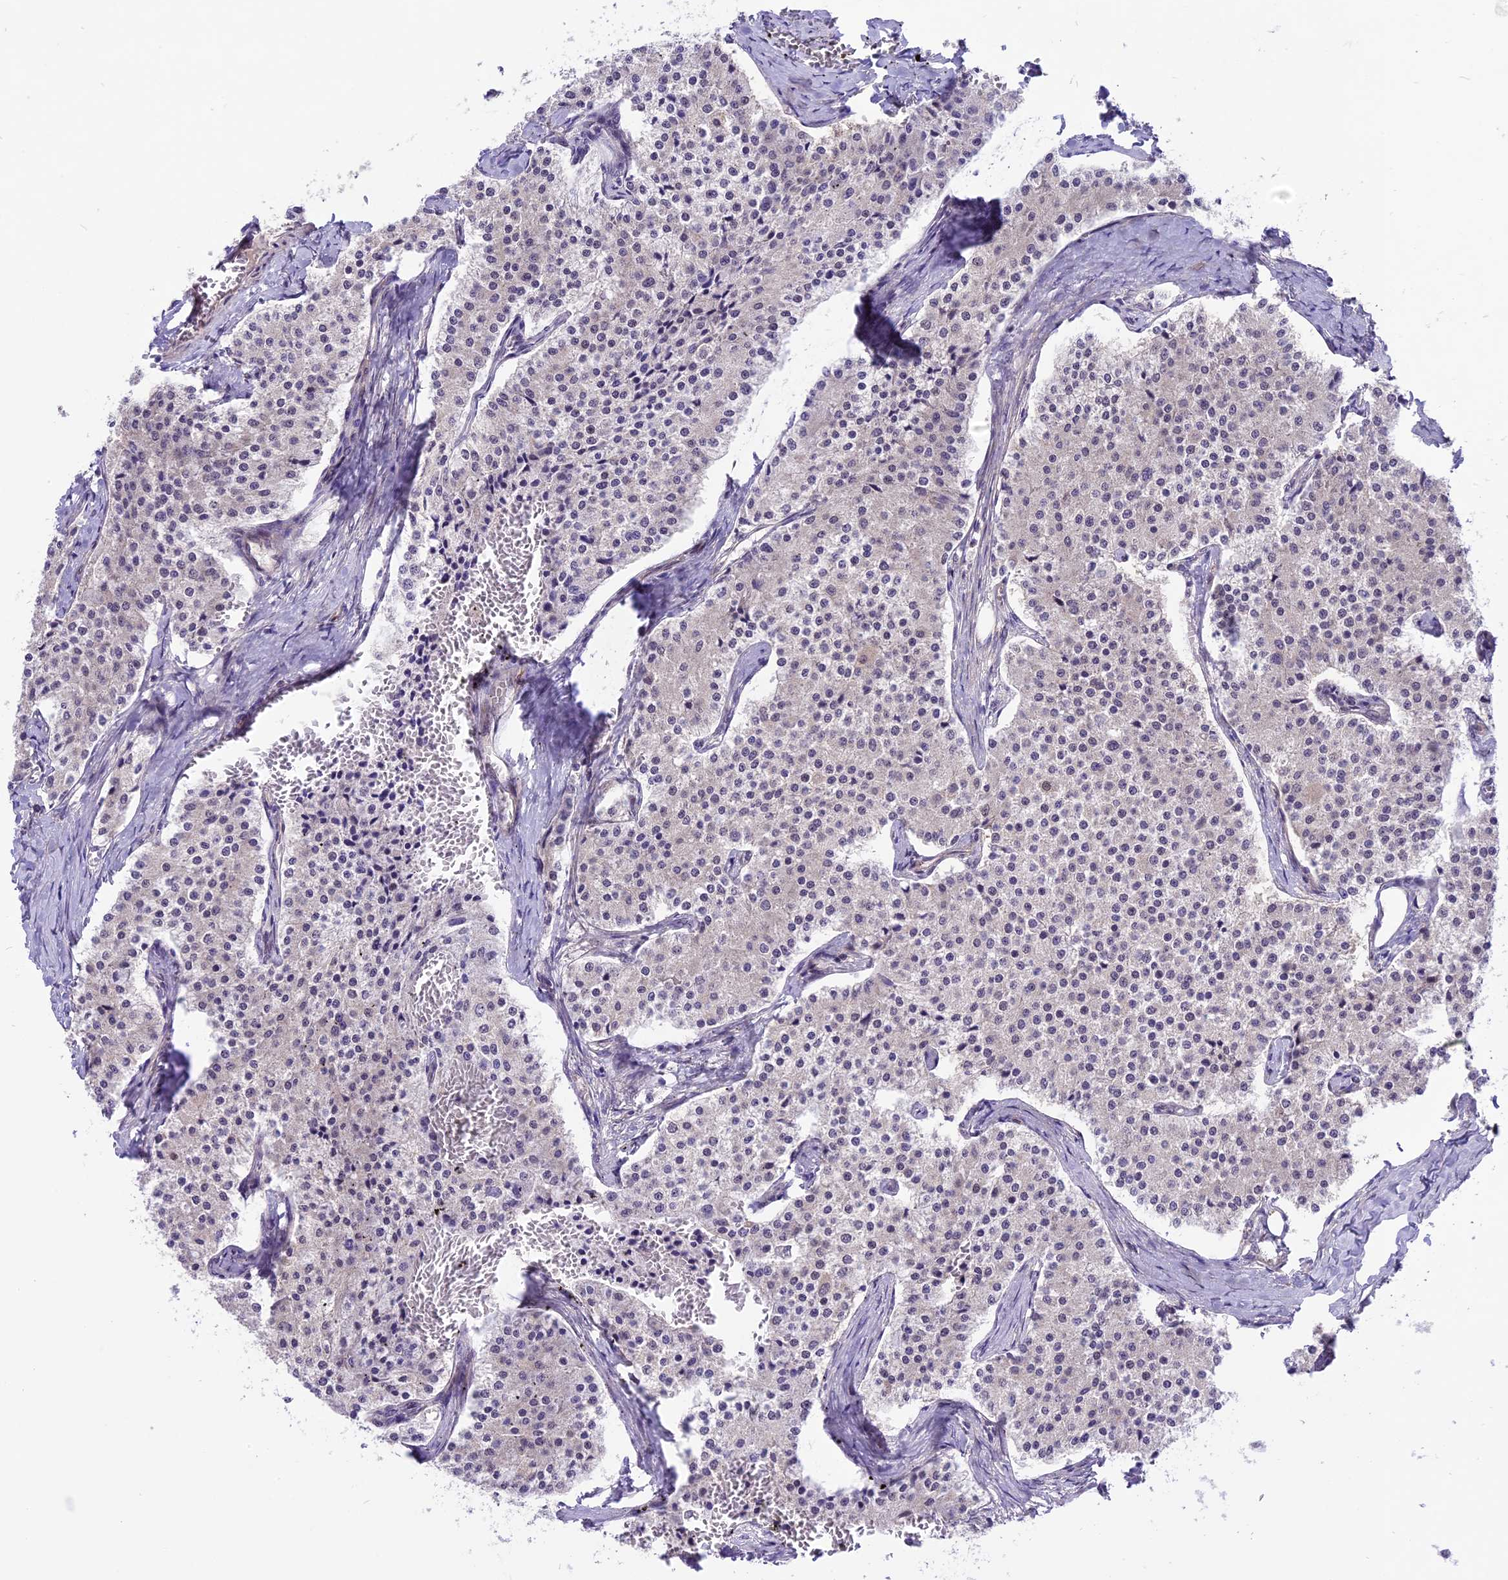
{"staining": {"intensity": "negative", "quantity": "none", "location": "none"}, "tissue": "carcinoid", "cell_type": "Tumor cells", "image_type": "cancer", "snomed": [{"axis": "morphology", "description": "Carcinoid, malignant, NOS"}, {"axis": "topography", "description": "Colon"}], "caption": "Carcinoid (malignant) was stained to show a protein in brown. There is no significant positivity in tumor cells.", "gene": "SPRED1", "patient": {"sex": "female", "age": 52}}